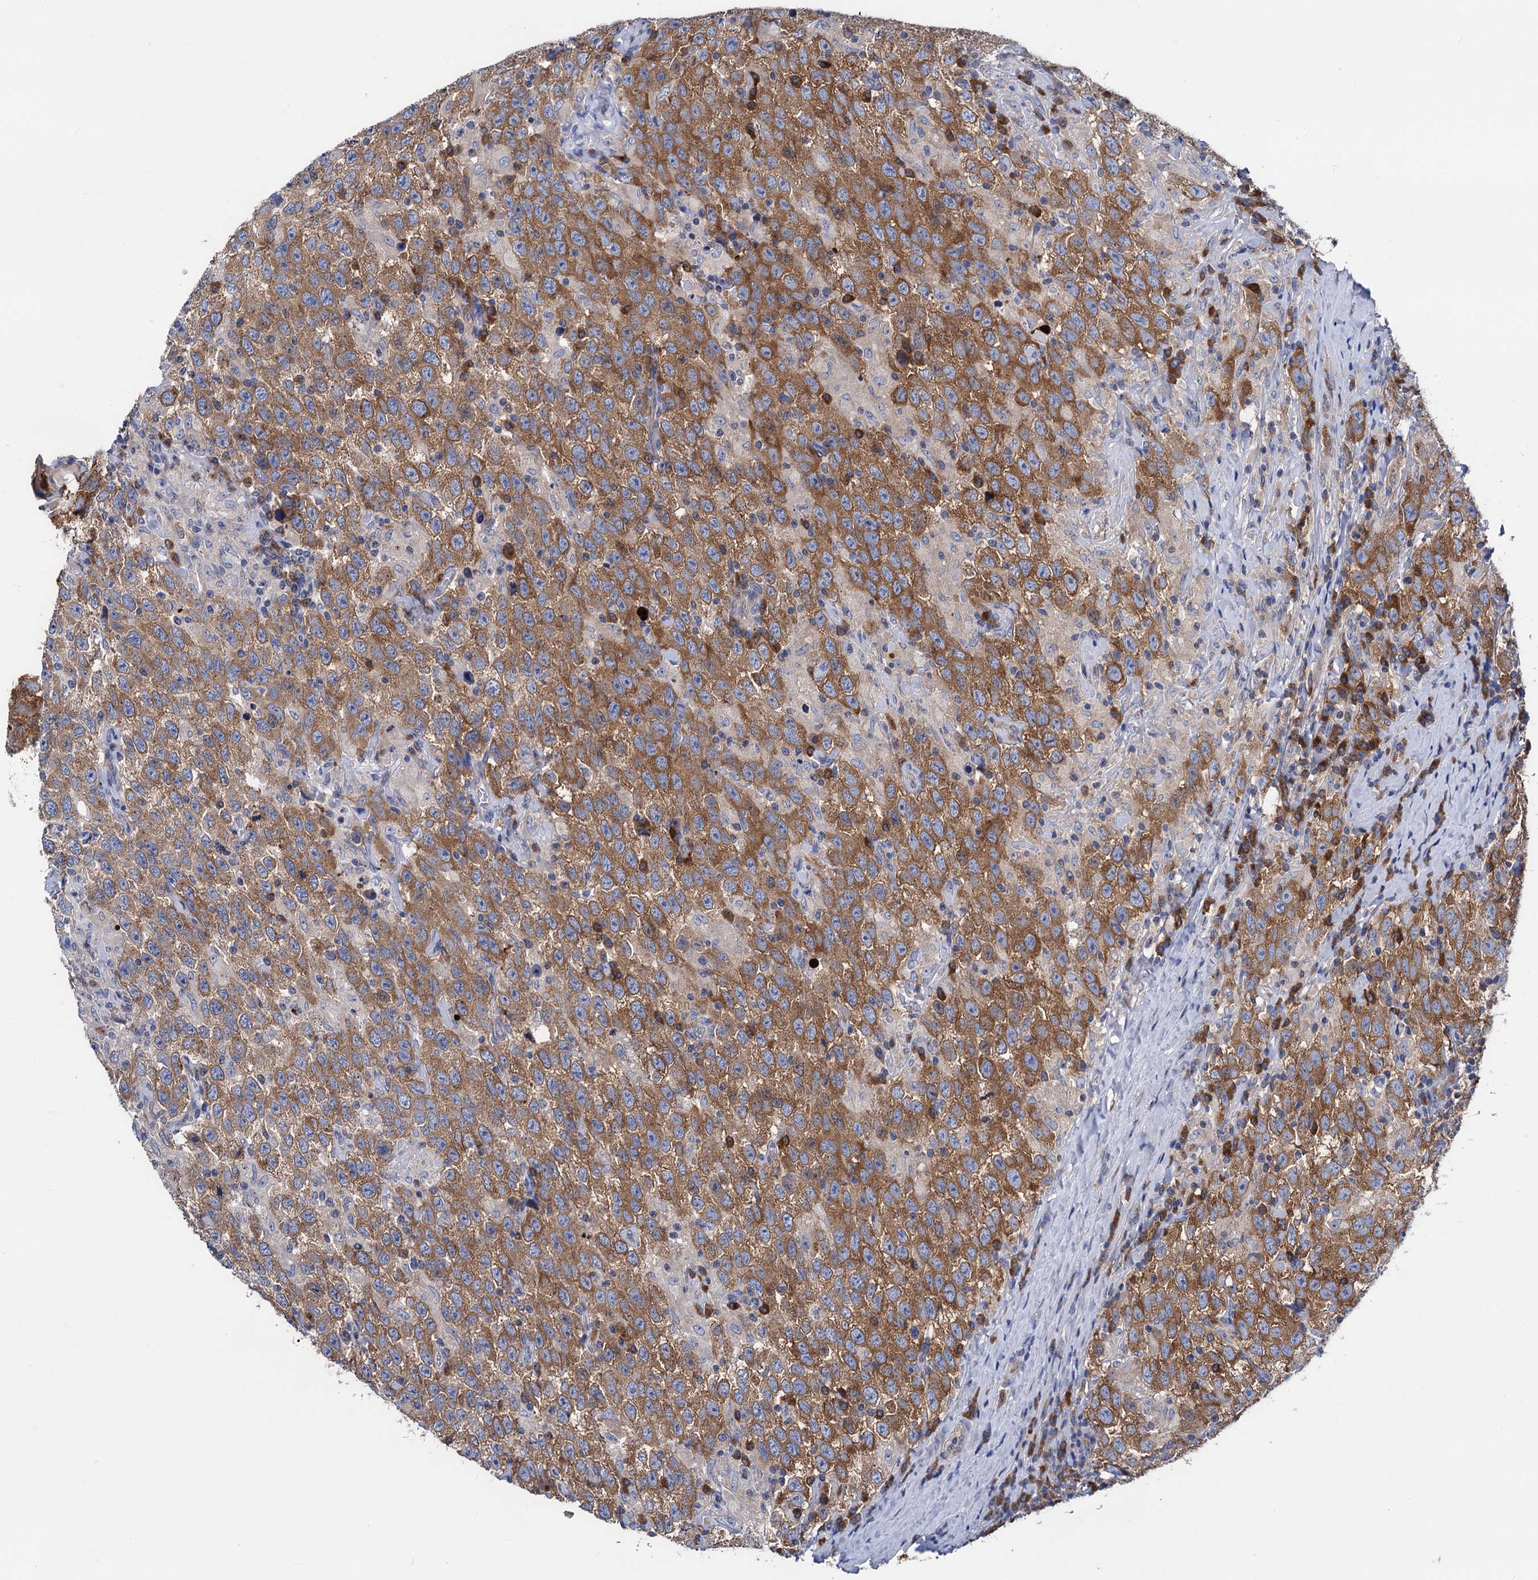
{"staining": {"intensity": "strong", "quantity": ">75%", "location": "cytoplasmic/membranous"}, "tissue": "testis cancer", "cell_type": "Tumor cells", "image_type": "cancer", "snomed": [{"axis": "morphology", "description": "Seminoma, NOS"}, {"axis": "topography", "description": "Testis"}], "caption": "About >75% of tumor cells in testis cancer (seminoma) reveal strong cytoplasmic/membranous protein expression as visualized by brown immunohistochemical staining.", "gene": "ZNRD2", "patient": {"sex": "male", "age": 41}}